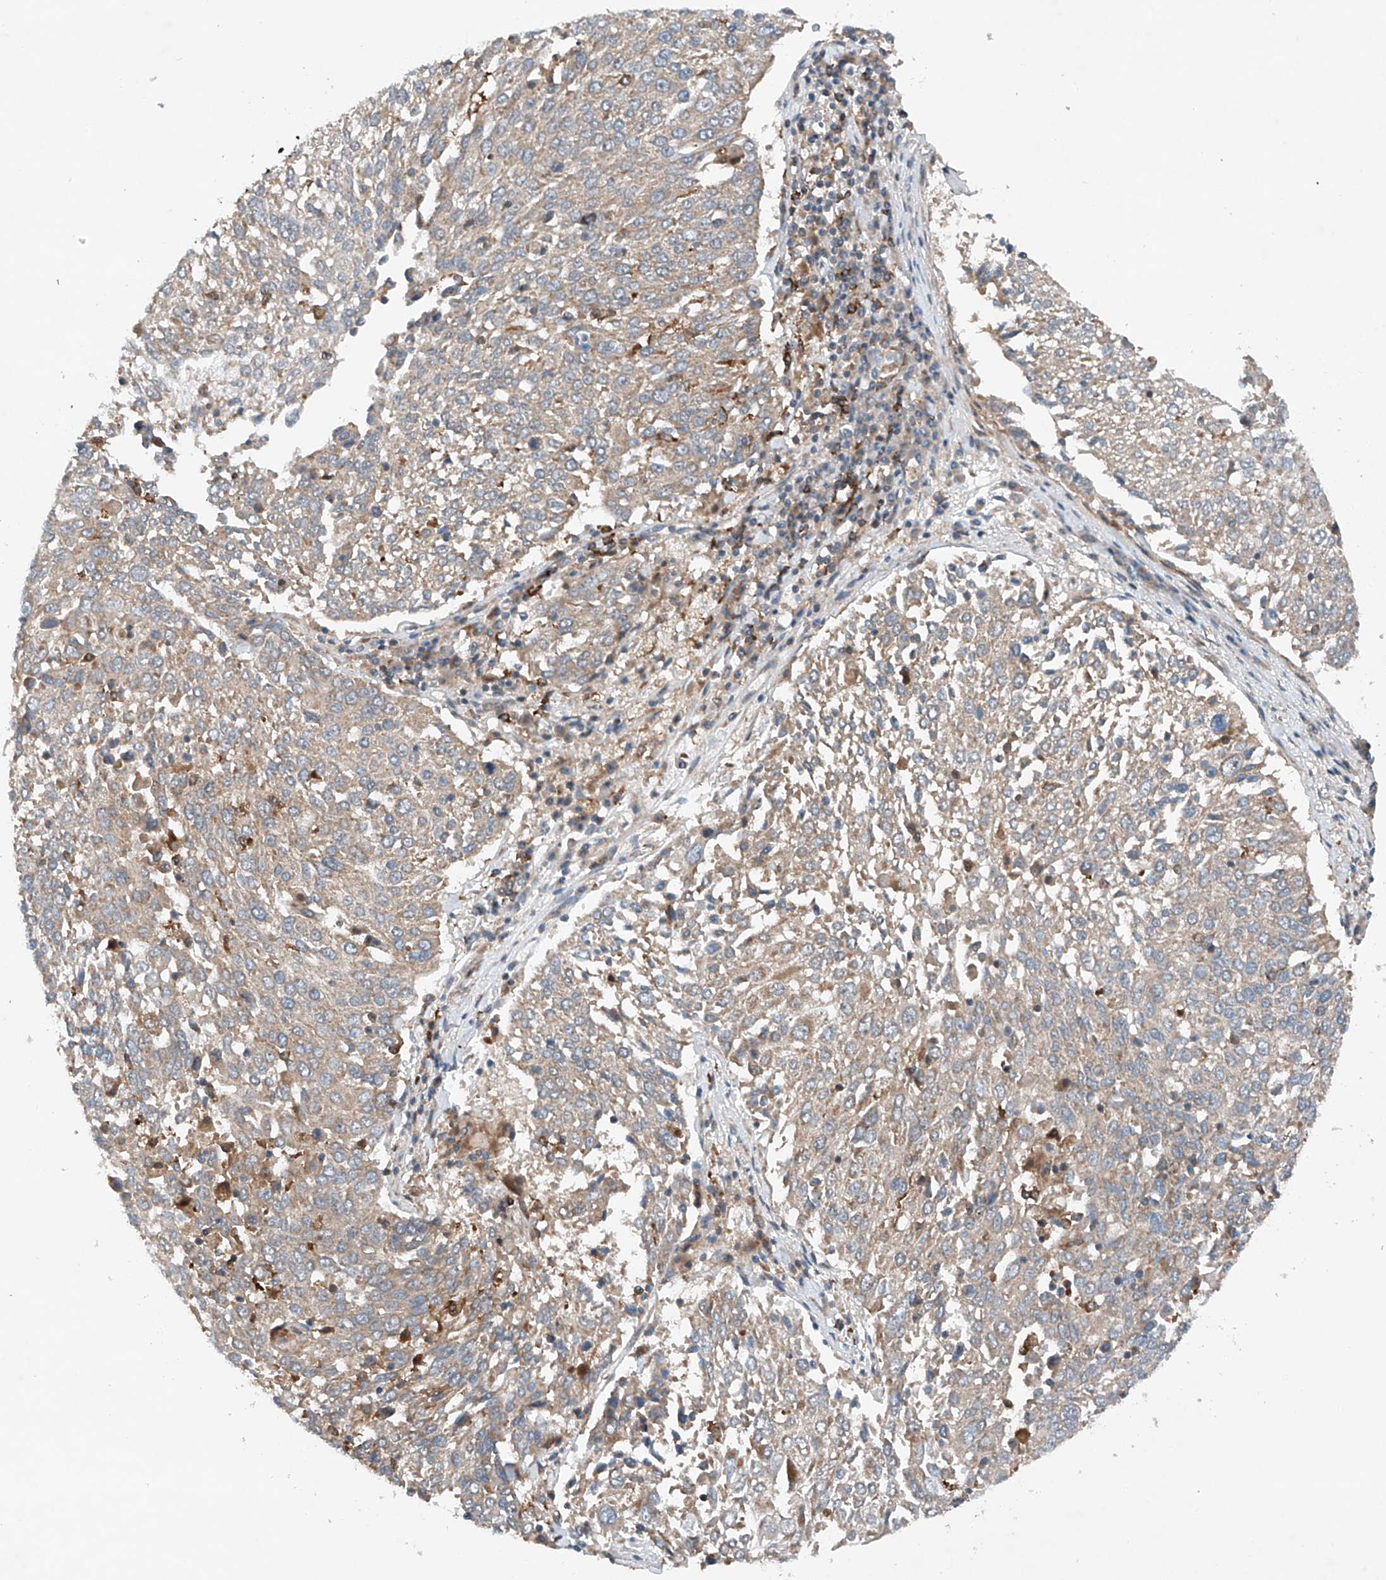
{"staining": {"intensity": "weak", "quantity": ">75%", "location": "cytoplasmic/membranous"}, "tissue": "lung cancer", "cell_type": "Tumor cells", "image_type": "cancer", "snomed": [{"axis": "morphology", "description": "Squamous cell carcinoma, NOS"}, {"axis": "topography", "description": "Lung"}], "caption": "Lung cancer (squamous cell carcinoma) stained with a protein marker exhibits weak staining in tumor cells.", "gene": "CEP85L", "patient": {"sex": "male", "age": 65}}